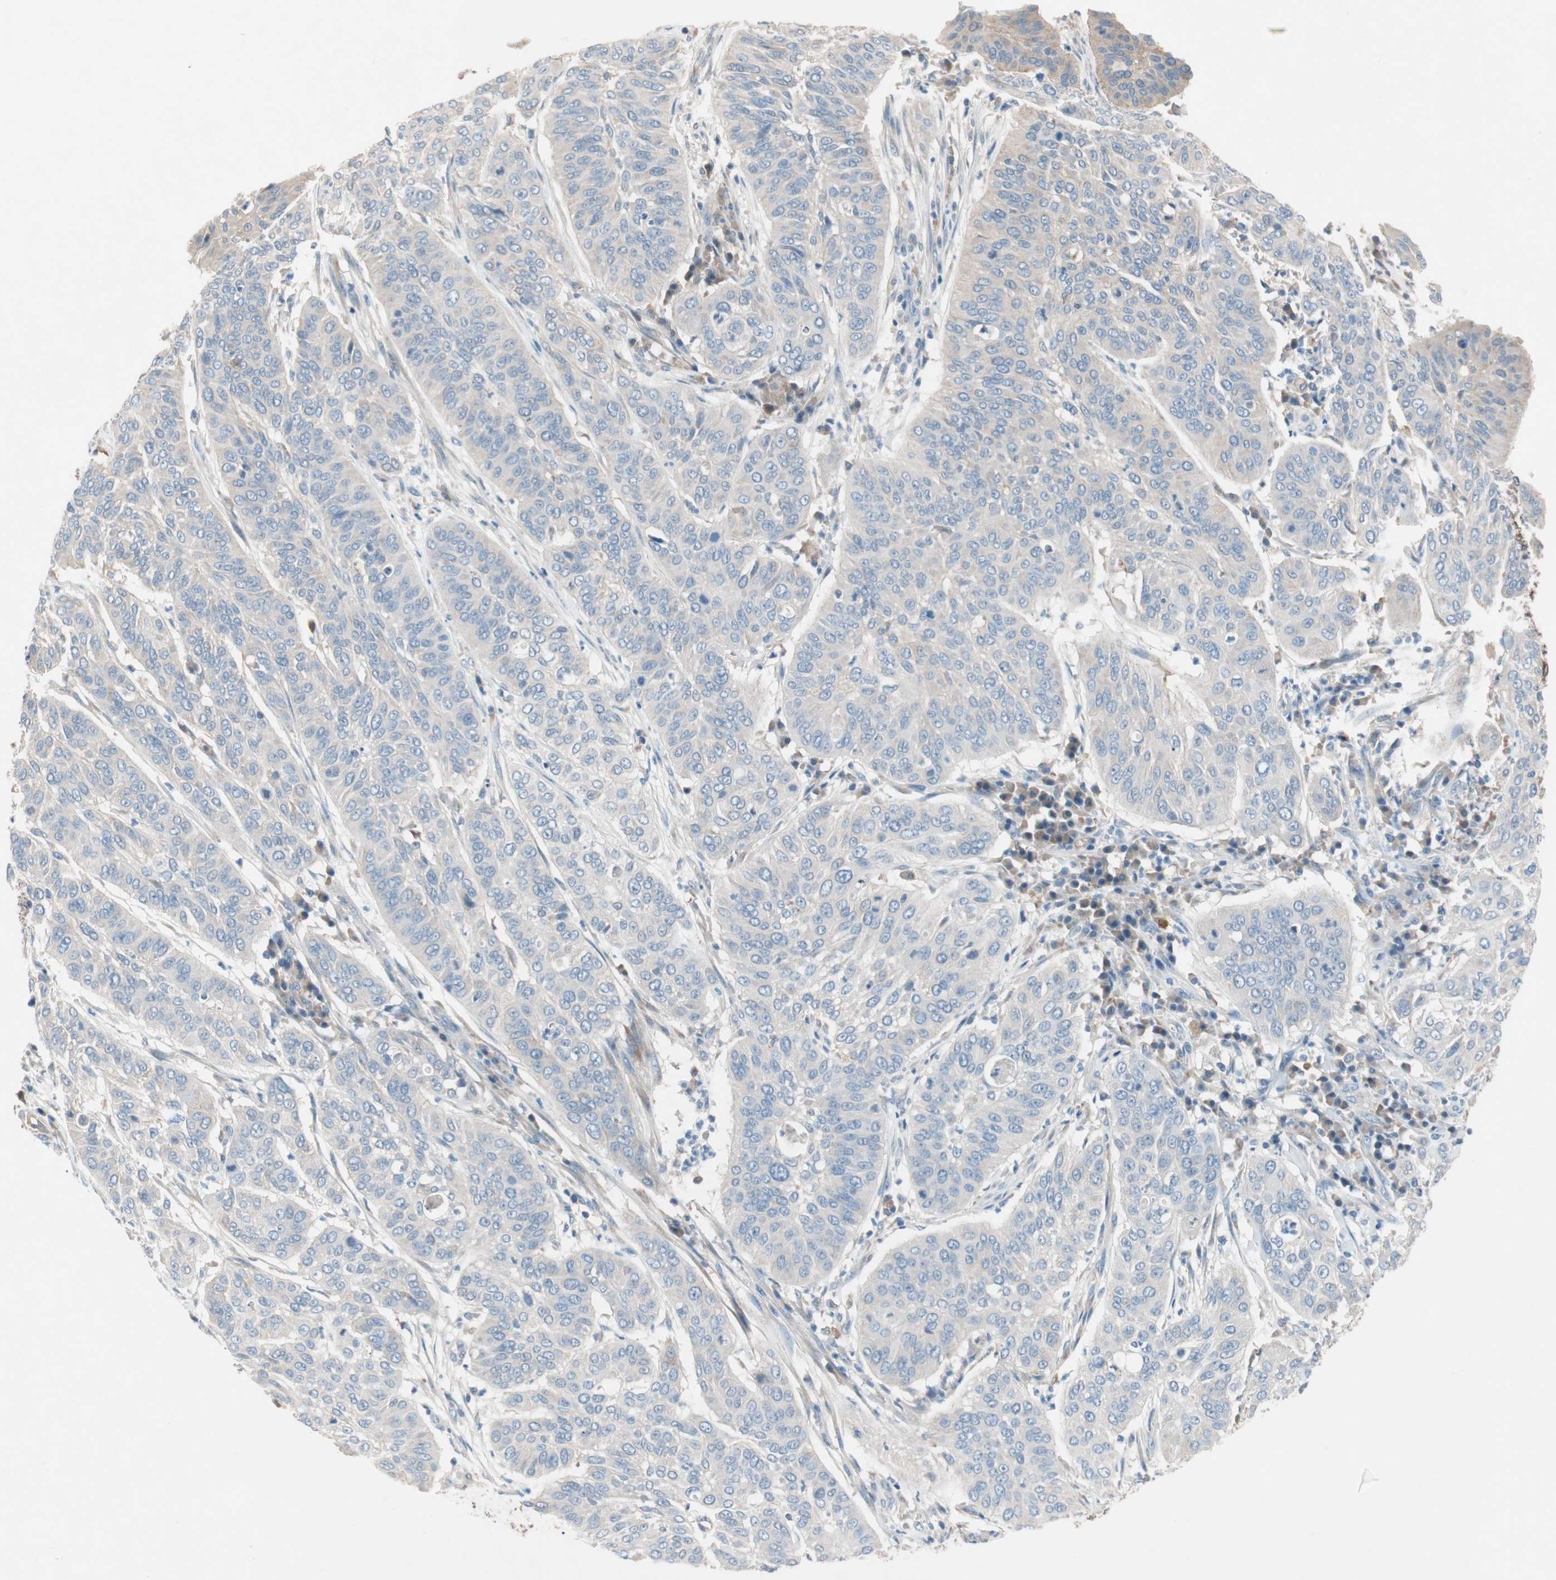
{"staining": {"intensity": "negative", "quantity": "none", "location": "none"}, "tissue": "cervical cancer", "cell_type": "Tumor cells", "image_type": "cancer", "snomed": [{"axis": "morphology", "description": "Squamous cell carcinoma, NOS"}, {"axis": "topography", "description": "Cervix"}], "caption": "A histopathology image of human squamous cell carcinoma (cervical) is negative for staining in tumor cells. (IHC, brightfield microscopy, high magnification).", "gene": "GLUL", "patient": {"sex": "female", "age": 39}}